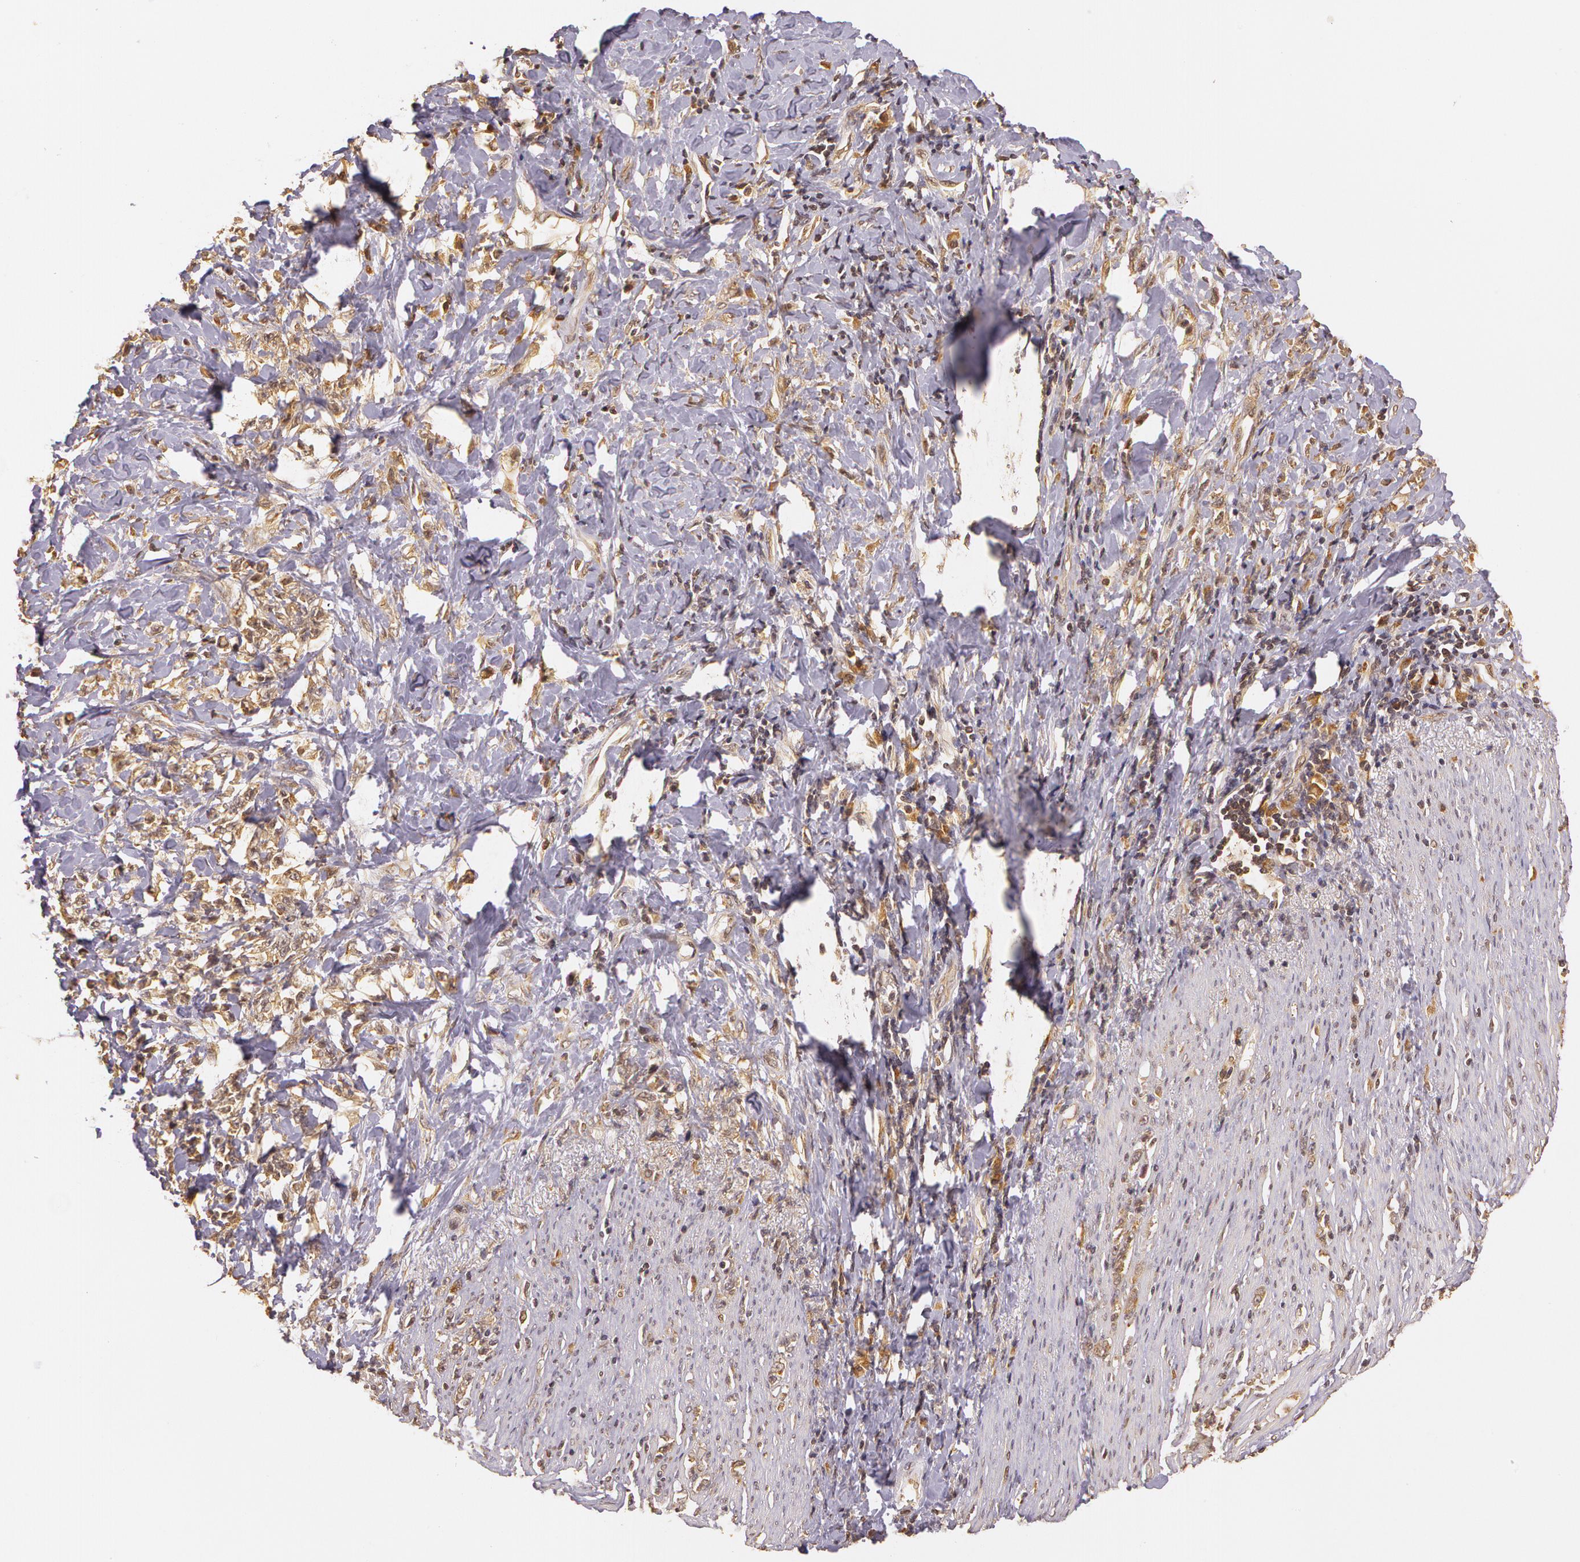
{"staining": {"intensity": "moderate", "quantity": ">75%", "location": "cytoplasmic/membranous"}, "tissue": "stomach cancer", "cell_type": "Tumor cells", "image_type": "cancer", "snomed": [{"axis": "morphology", "description": "Adenocarcinoma, NOS"}, {"axis": "topography", "description": "Stomach, lower"}], "caption": "Tumor cells reveal medium levels of moderate cytoplasmic/membranous expression in about >75% of cells in human stomach cancer. (Brightfield microscopy of DAB IHC at high magnification).", "gene": "ASCC2", "patient": {"sex": "male", "age": 88}}